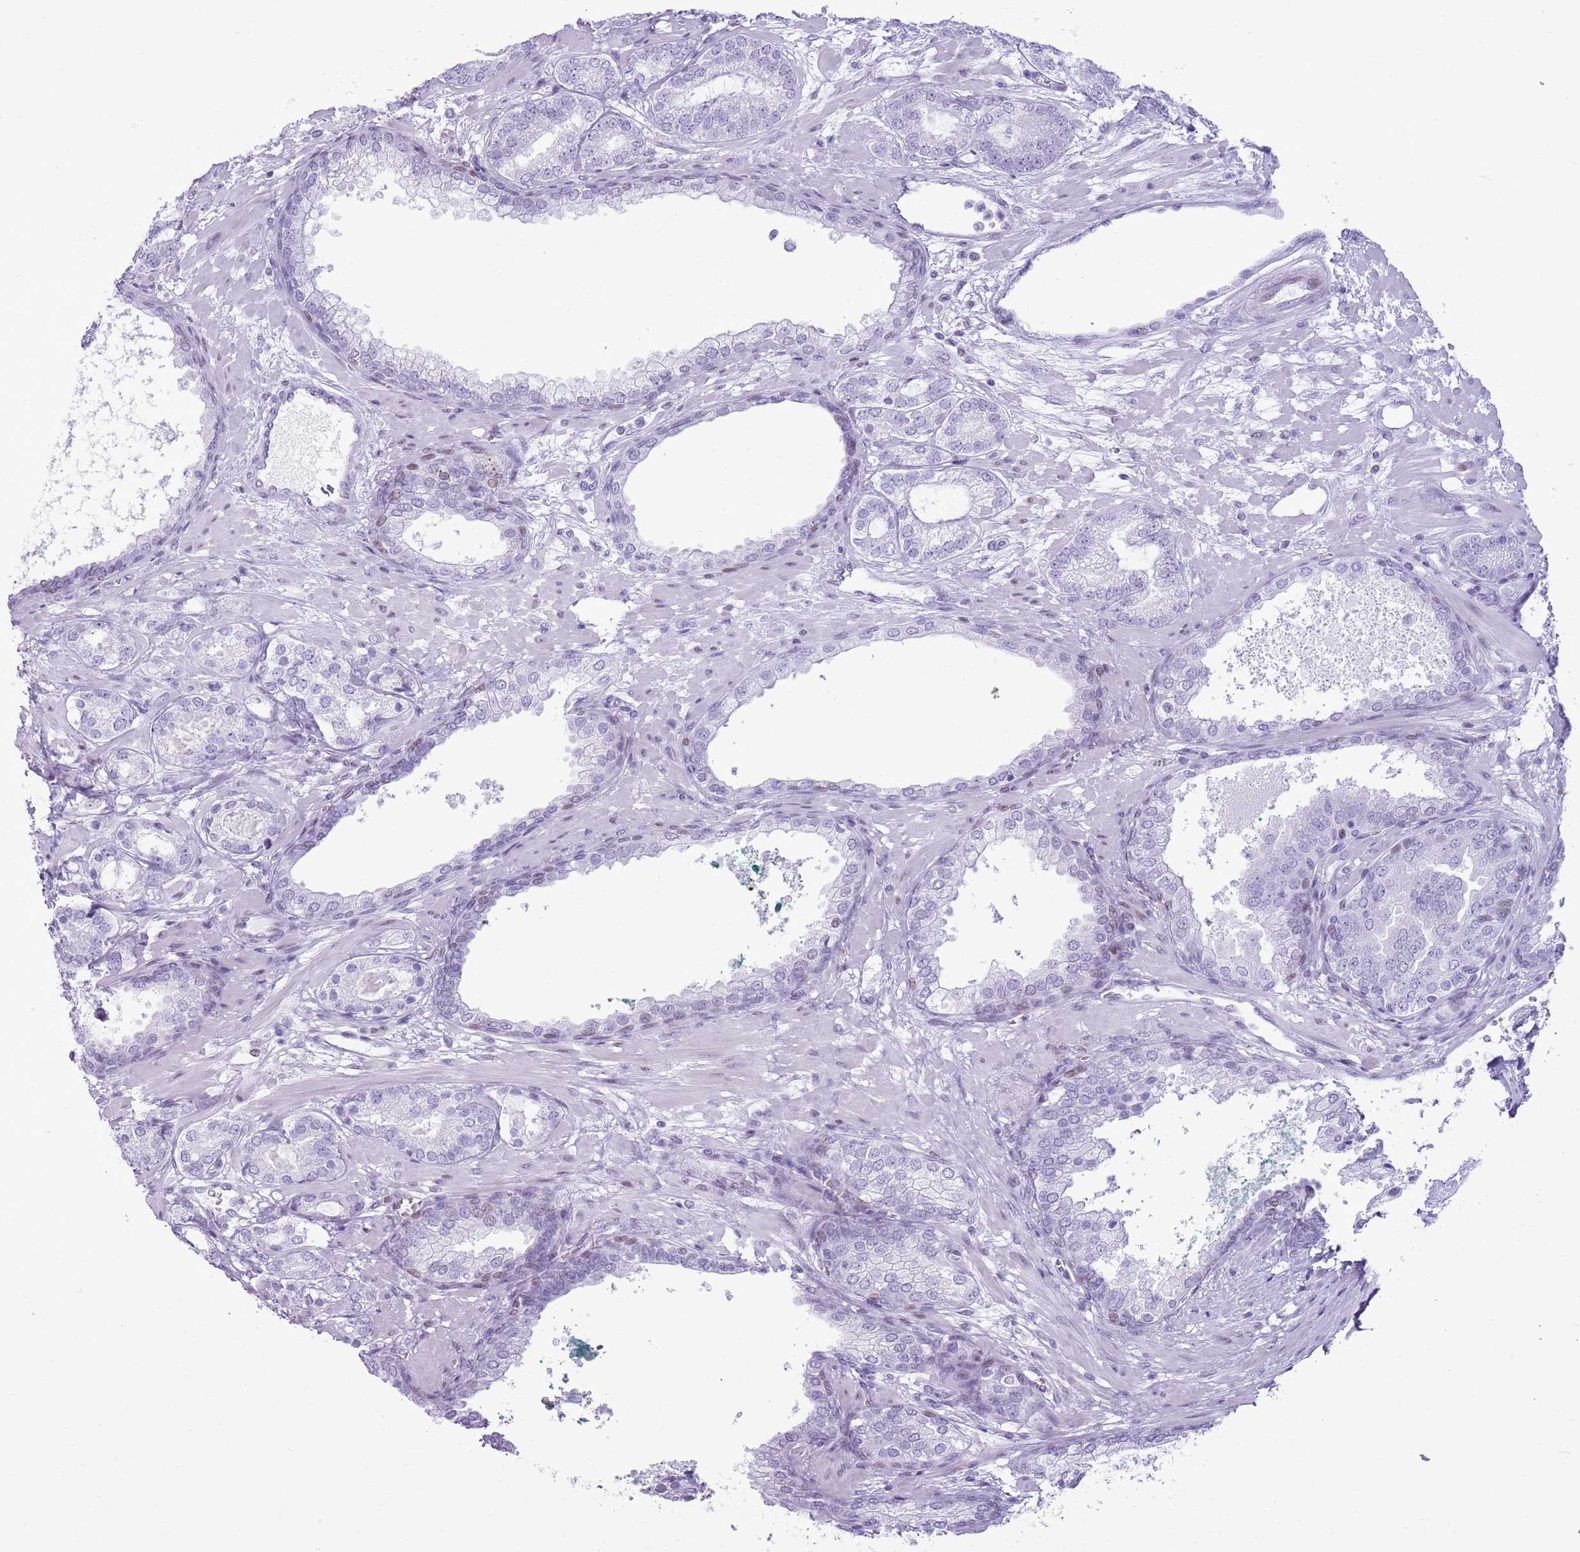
{"staining": {"intensity": "negative", "quantity": "none", "location": "none"}, "tissue": "prostate cancer", "cell_type": "Tumor cells", "image_type": "cancer", "snomed": [{"axis": "morphology", "description": "Adenocarcinoma, High grade"}, {"axis": "topography", "description": "Prostate"}], "caption": "A high-resolution micrograph shows immunohistochemistry (IHC) staining of prostate cancer, which displays no significant staining in tumor cells. (DAB IHC, high magnification).", "gene": "ASIP", "patient": {"sex": "male", "age": 60}}